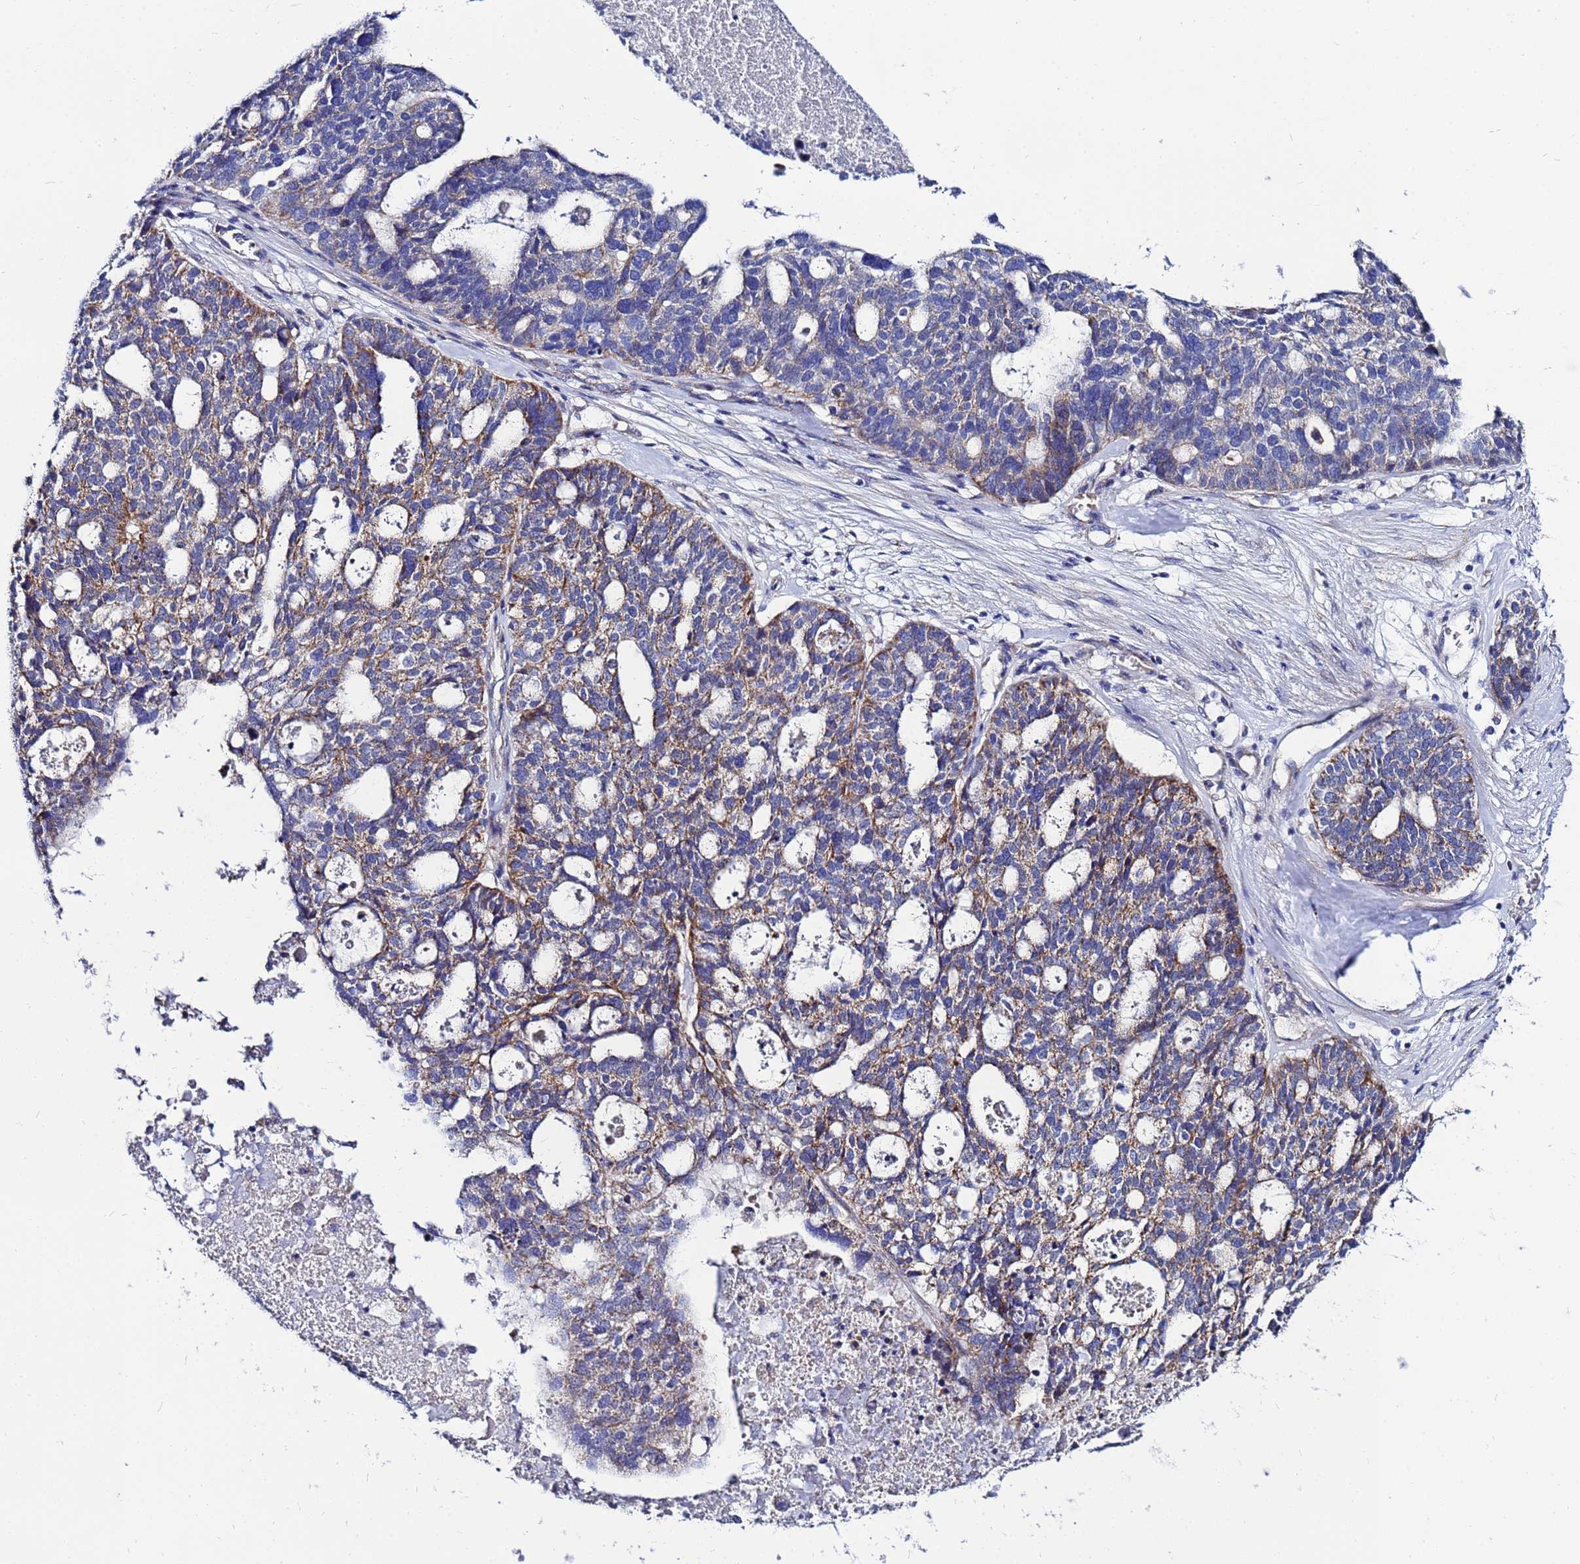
{"staining": {"intensity": "moderate", "quantity": "25%-75%", "location": "cytoplasmic/membranous"}, "tissue": "ovarian cancer", "cell_type": "Tumor cells", "image_type": "cancer", "snomed": [{"axis": "morphology", "description": "Cystadenocarcinoma, serous, NOS"}, {"axis": "topography", "description": "Ovary"}], "caption": "High-power microscopy captured an immunohistochemistry photomicrograph of serous cystadenocarcinoma (ovarian), revealing moderate cytoplasmic/membranous positivity in approximately 25%-75% of tumor cells.", "gene": "FAHD2A", "patient": {"sex": "female", "age": 59}}